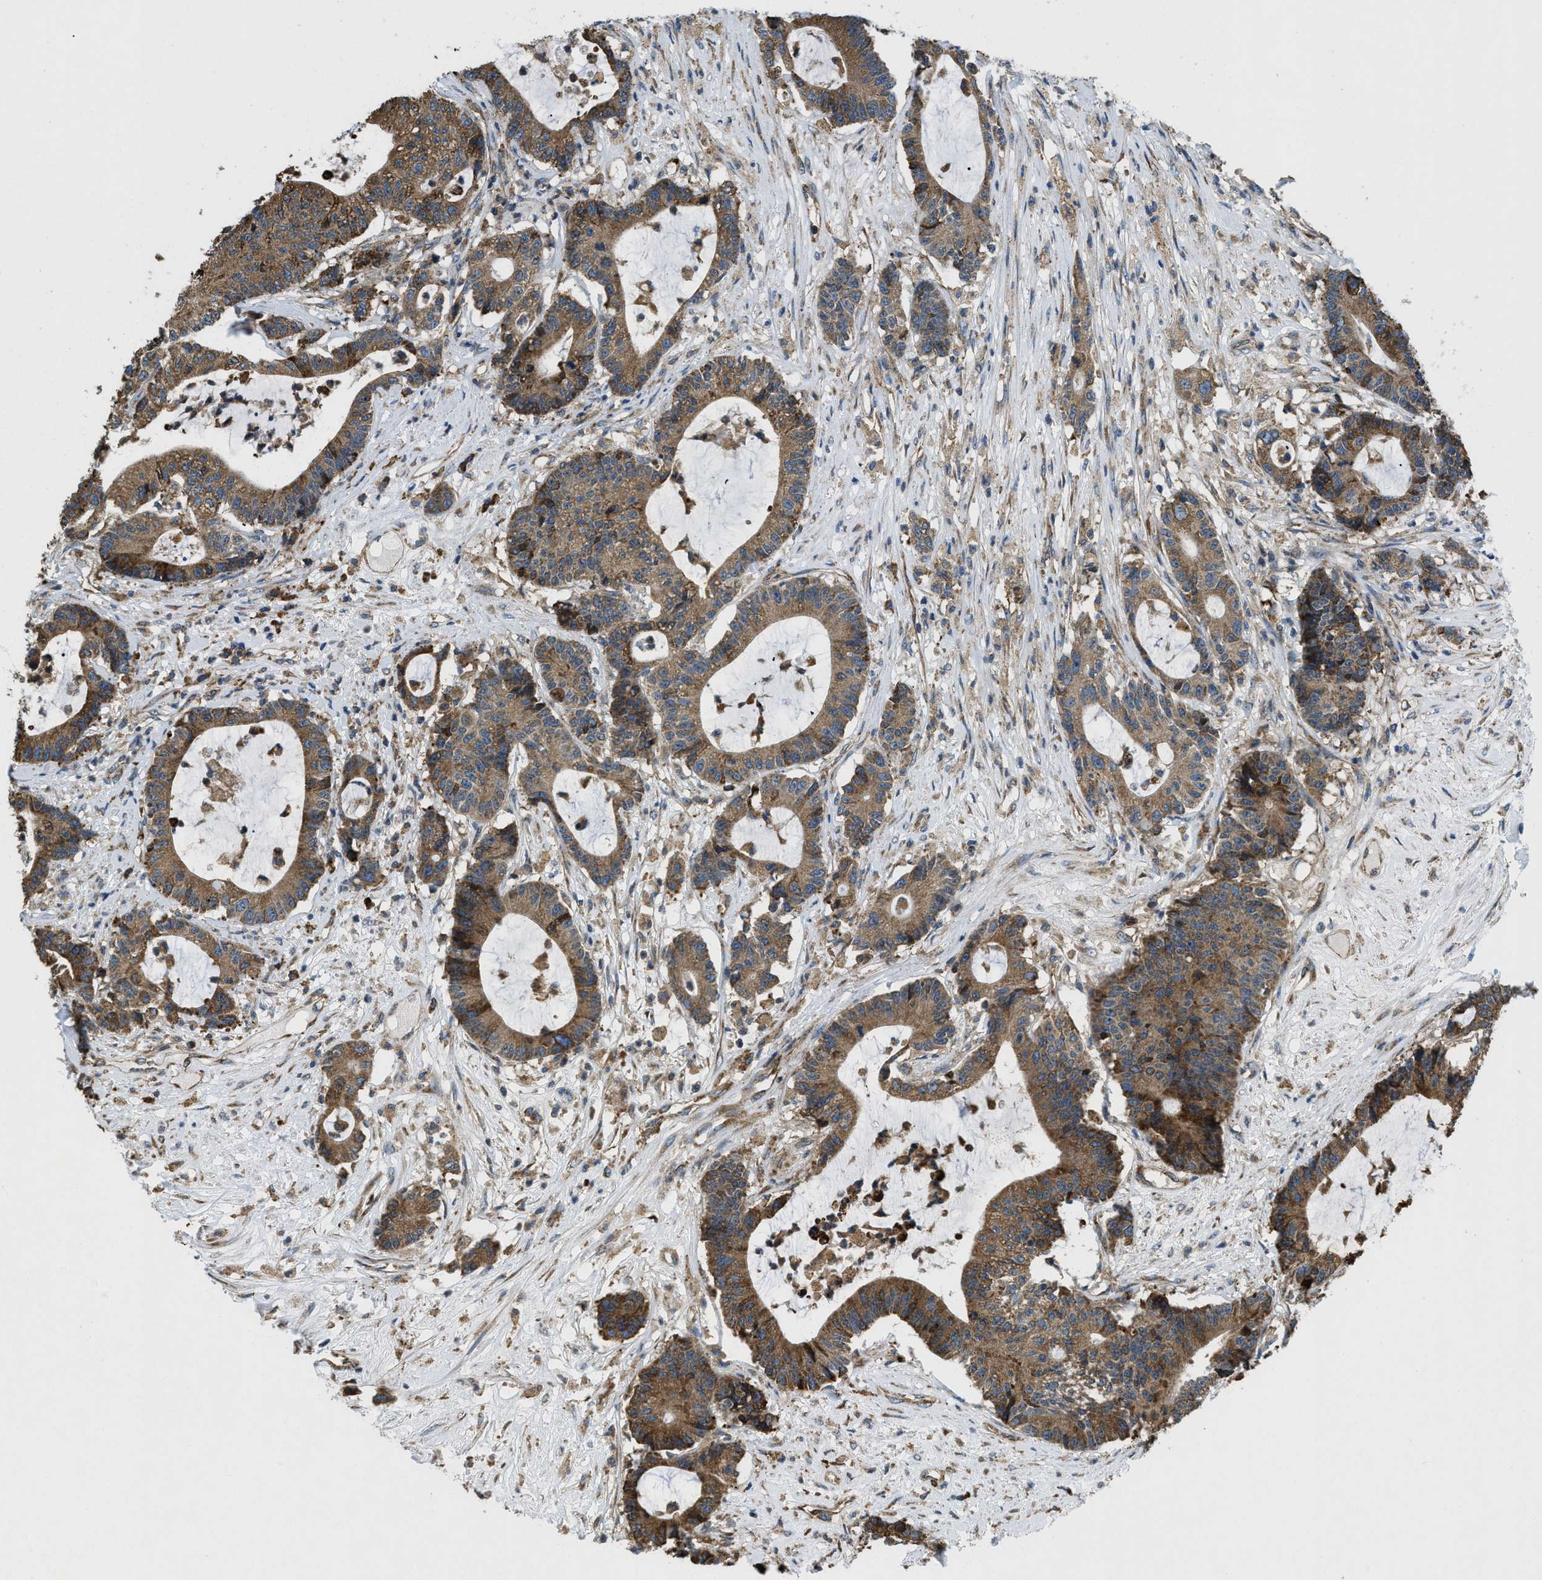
{"staining": {"intensity": "moderate", "quantity": ">75%", "location": "cytoplasmic/membranous"}, "tissue": "colorectal cancer", "cell_type": "Tumor cells", "image_type": "cancer", "snomed": [{"axis": "morphology", "description": "Adenocarcinoma, NOS"}, {"axis": "topography", "description": "Colon"}], "caption": "Human colorectal cancer (adenocarcinoma) stained for a protein (brown) reveals moderate cytoplasmic/membranous positive expression in approximately >75% of tumor cells.", "gene": "CSPG4", "patient": {"sex": "female", "age": 84}}